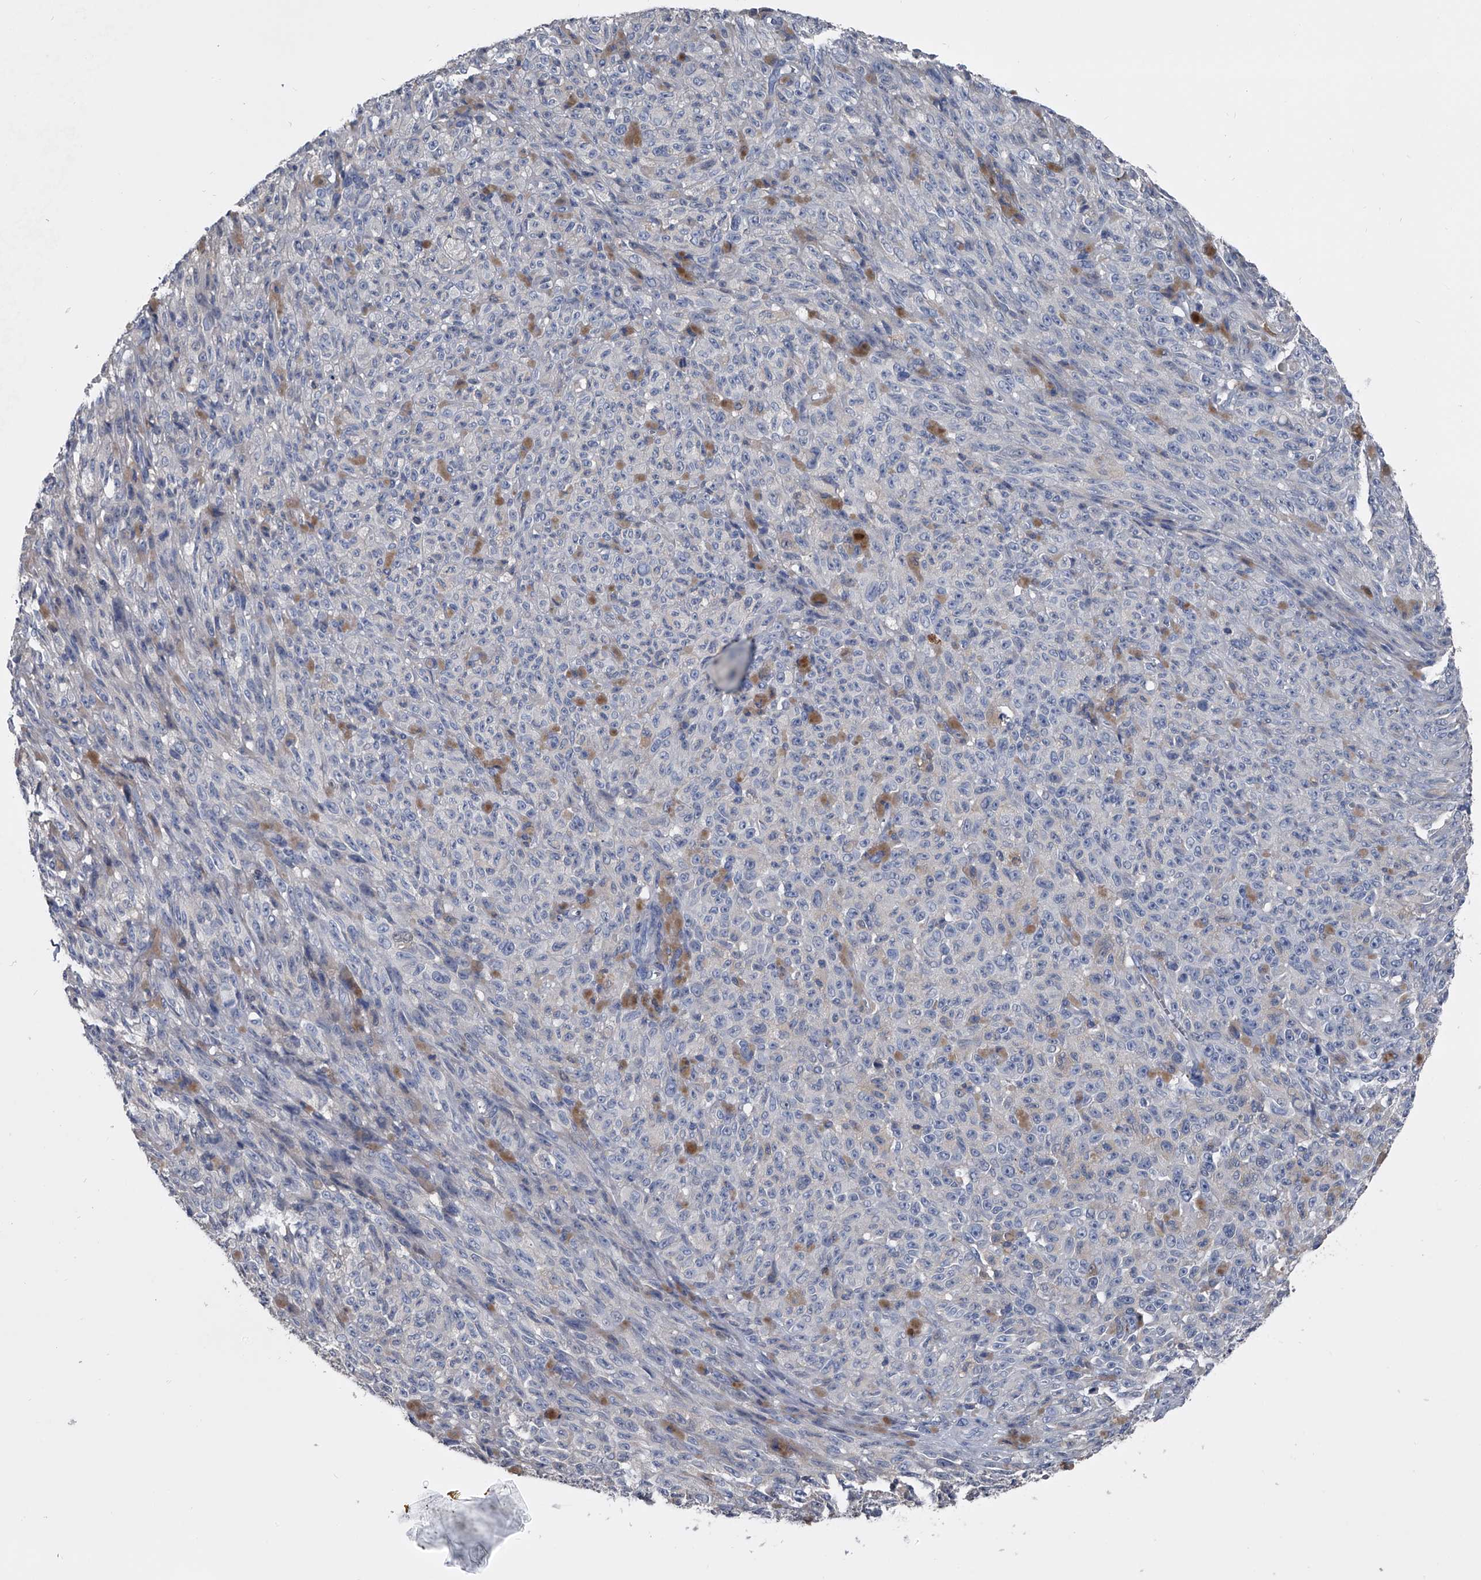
{"staining": {"intensity": "negative", "quantity": "none", "location": "none"}, "tissue": "melanoma", "cell_type": "Tumor cells", "image_type": "cancer", "snomed": [{"axis": "morphology", "description": "Malignant melanoma, NOS"}, {"axis": "topography", "description": "Skin"}], "caption": "The micrograph displays no significant expression in tumor cells of melanoma. The staining is performed using DAB brown chromogen with nuclei counter-stained in using hematoxylin.", "gene": "KIF13A", "patient": {"sex": "female", "age": 82}}